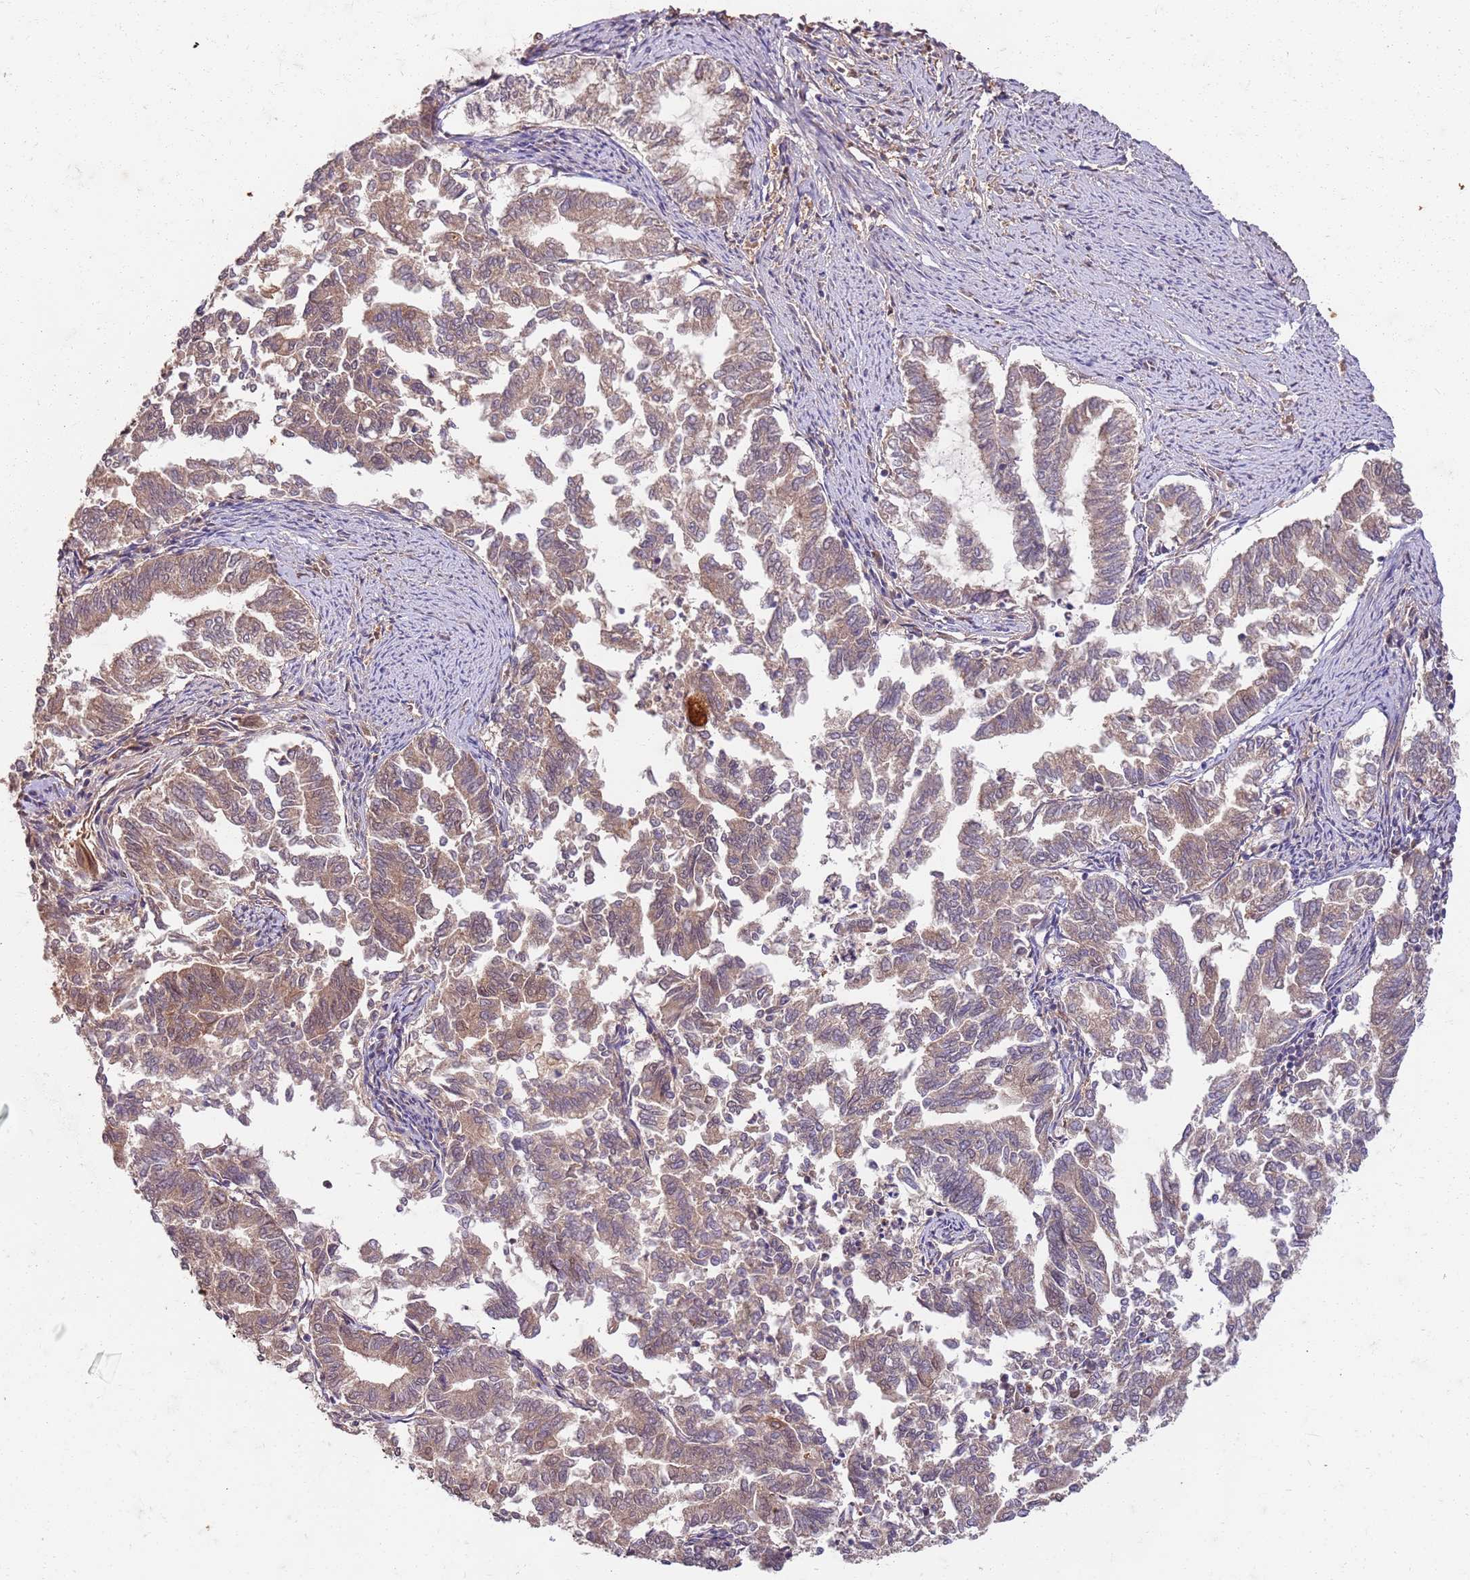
{"staining": {"intensity": "weak", "quantity": ">75%", "location": "cytoplasmic/membranous"}, "tissue": "endometrial cancer", "cell_type": "Tumor cells", "image_type": "cancer", "snomed": [{"axis": "morphology", "description": "Adenocarcinoma, NOS"}, {"axis": "topography", "description": "Endometrium"}], "caption": "There is low levels of weak cytoplasmic/membranous expression in tumor cells of endometrial cancer, as demonstrated by immunohistochemical staining (brown color).", "gene": "UBE3A", "patient": {"sex": "female", "age": 79}}